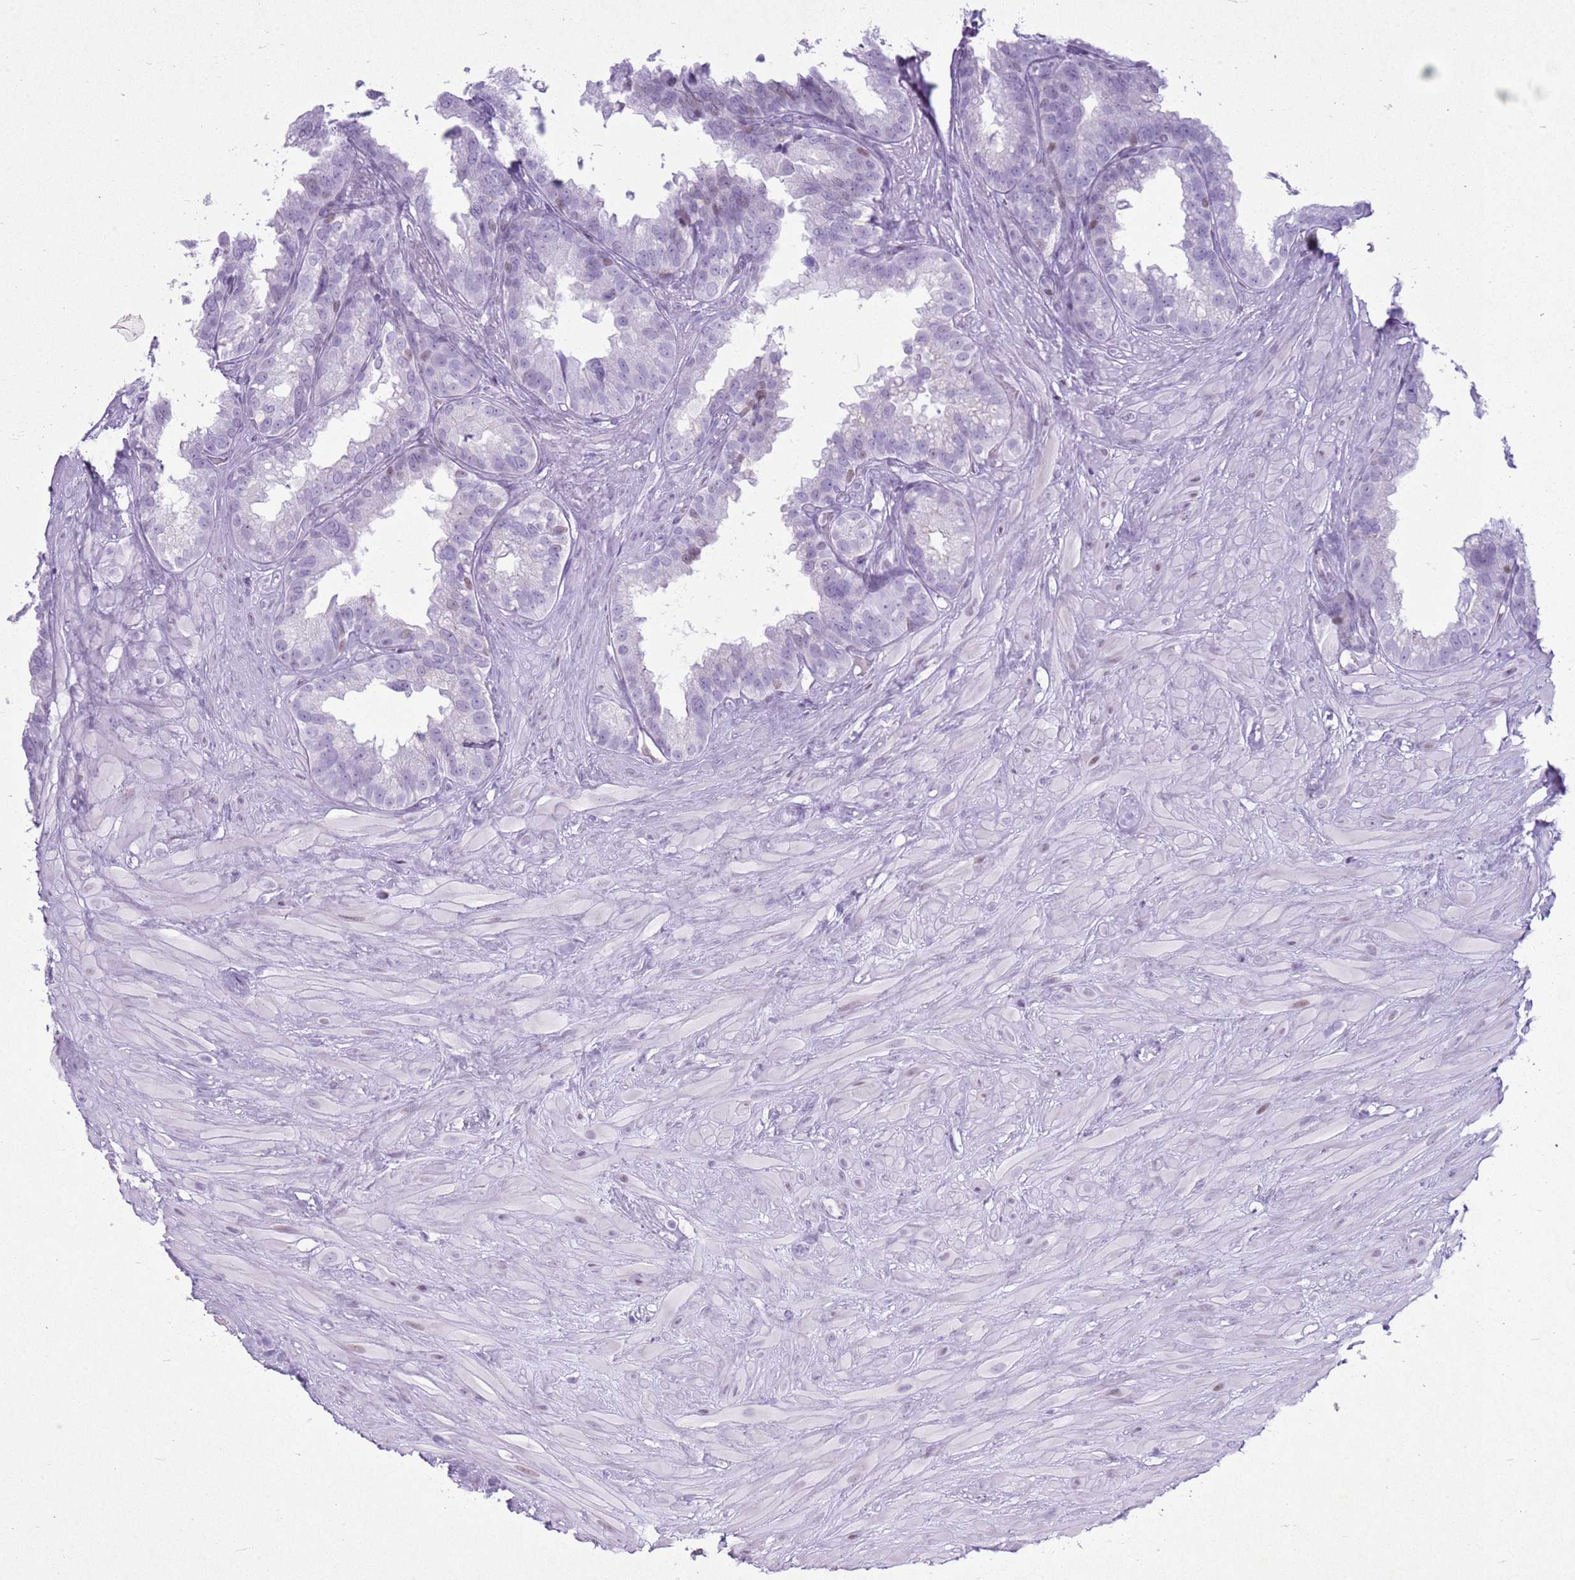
{"staining": {"intensity": "negative", "quantity": "none", "location": "none"}, "tissue": "seminal vesicle", "cell_type": "Glandular cells", "image_type": "normal", "snomed": [{"axis": "morphology", "description": "Normal tissue, NOS"}, {"axis": "topography", "description": "Seminal veicle"}], "caption": "IHC photomicrograph of benign seminal vesicle: human seminal vesicle stained with DAB reveals no significant protein staining in glandular cells.", "gene": "ASIP", "patient": {"sex": "male", "age": 80}}